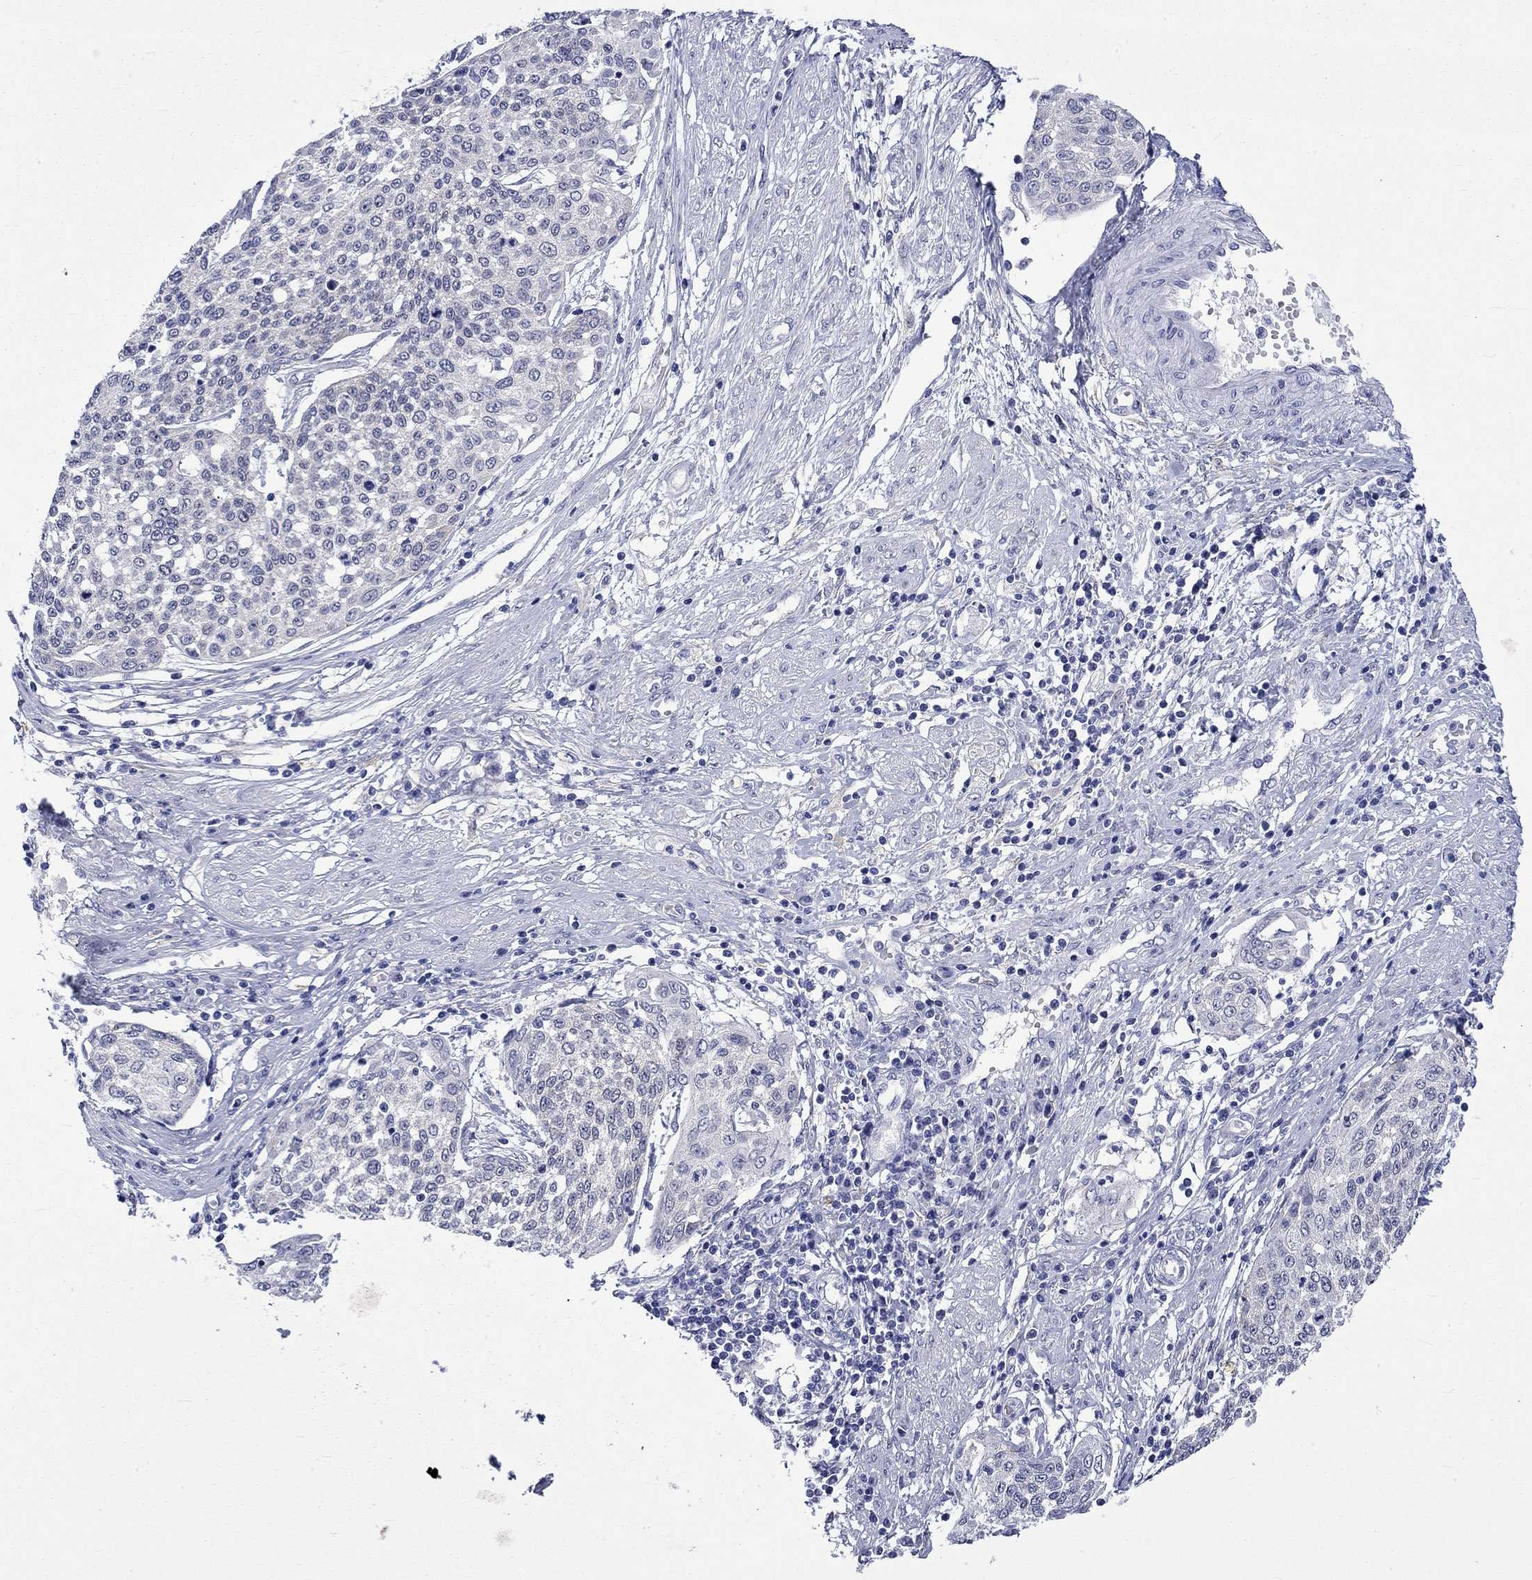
{"staining": {"intensity": "weak", "quantity": "<25%", "location": "cytoplasmic/membranous"}, "tissue": "cervical cancer", "cell_type": "Tumor cells", "image_type": "cancer", "snomed": [{"axis": "morphology", "description": "Squamous cell carcinoma, NOS"}, {"axis": "topography", "description": "Cervix"}], "caption": "Human cervical cancer (squamous cell carcinoma) stained for a protein using immunohistochemistry demonstrates no positivity in tumor cells.", "gene": "CERS1", "patient": {"sex": "female", "age": 34}}